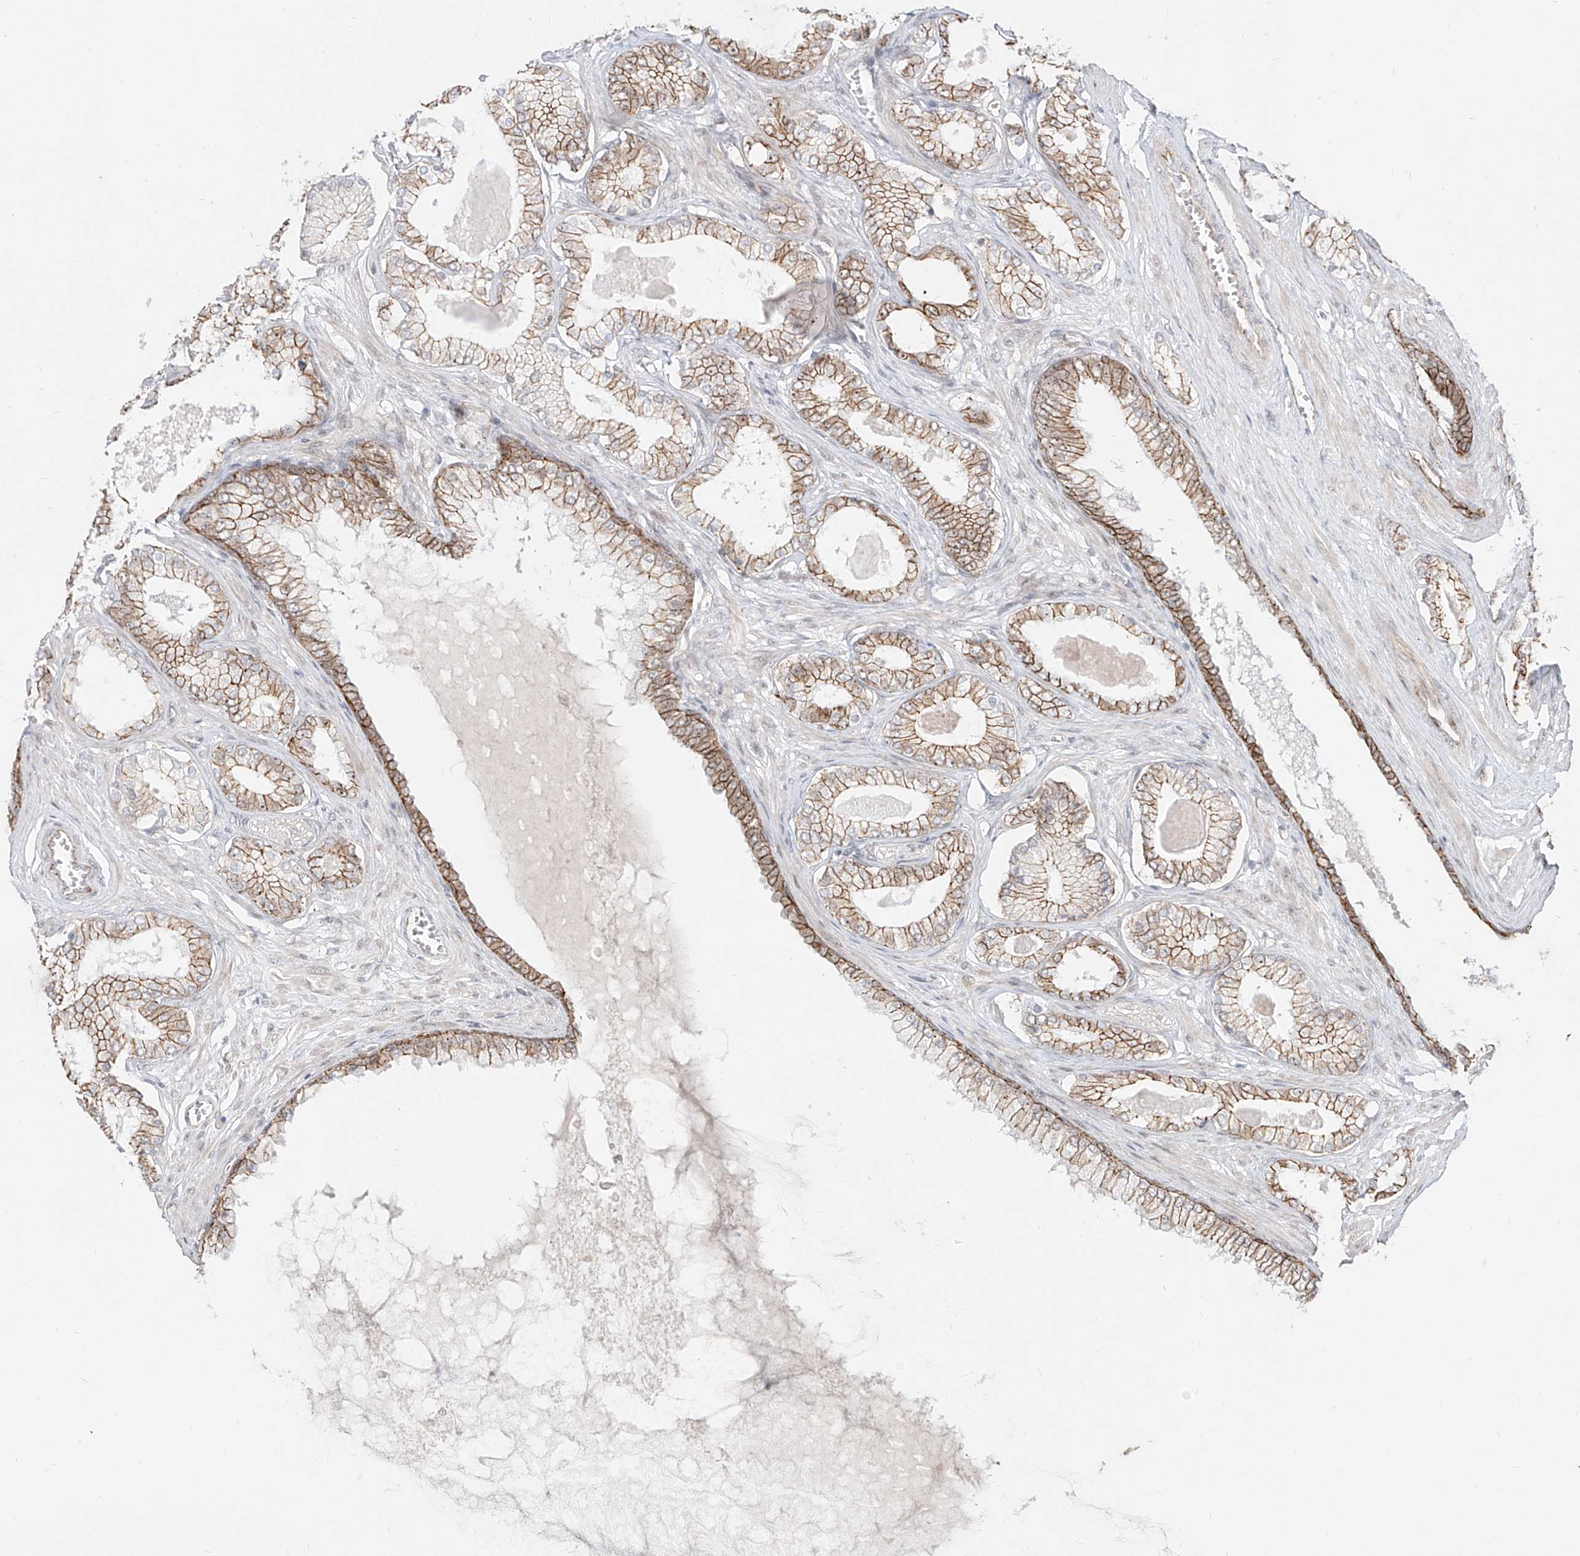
{"staining": {"intensity": "moderate", "quantity": ">75%", "location": "cytoplasmic/membranous,nuclear"}, "tissue": "prostate cancer", "cell_type": "Tumor cells", "image_type": "cancer", "snomed": [{"axis": "morphology", "description": "Adenocarcinoma, Low grade"}, {"axis": "topography", "description": "Prostate"}], "caption": "IHC histopathology image of prostate adenocarcinoma (low-grade) stained for a protein (brown), which reveals medium levels of moderate cytoplasmic/membranous and nuclear expression in about >75% of tumor cells.", "gene": "ZNF710", "patient": {"sex": "male", "age": 70}}